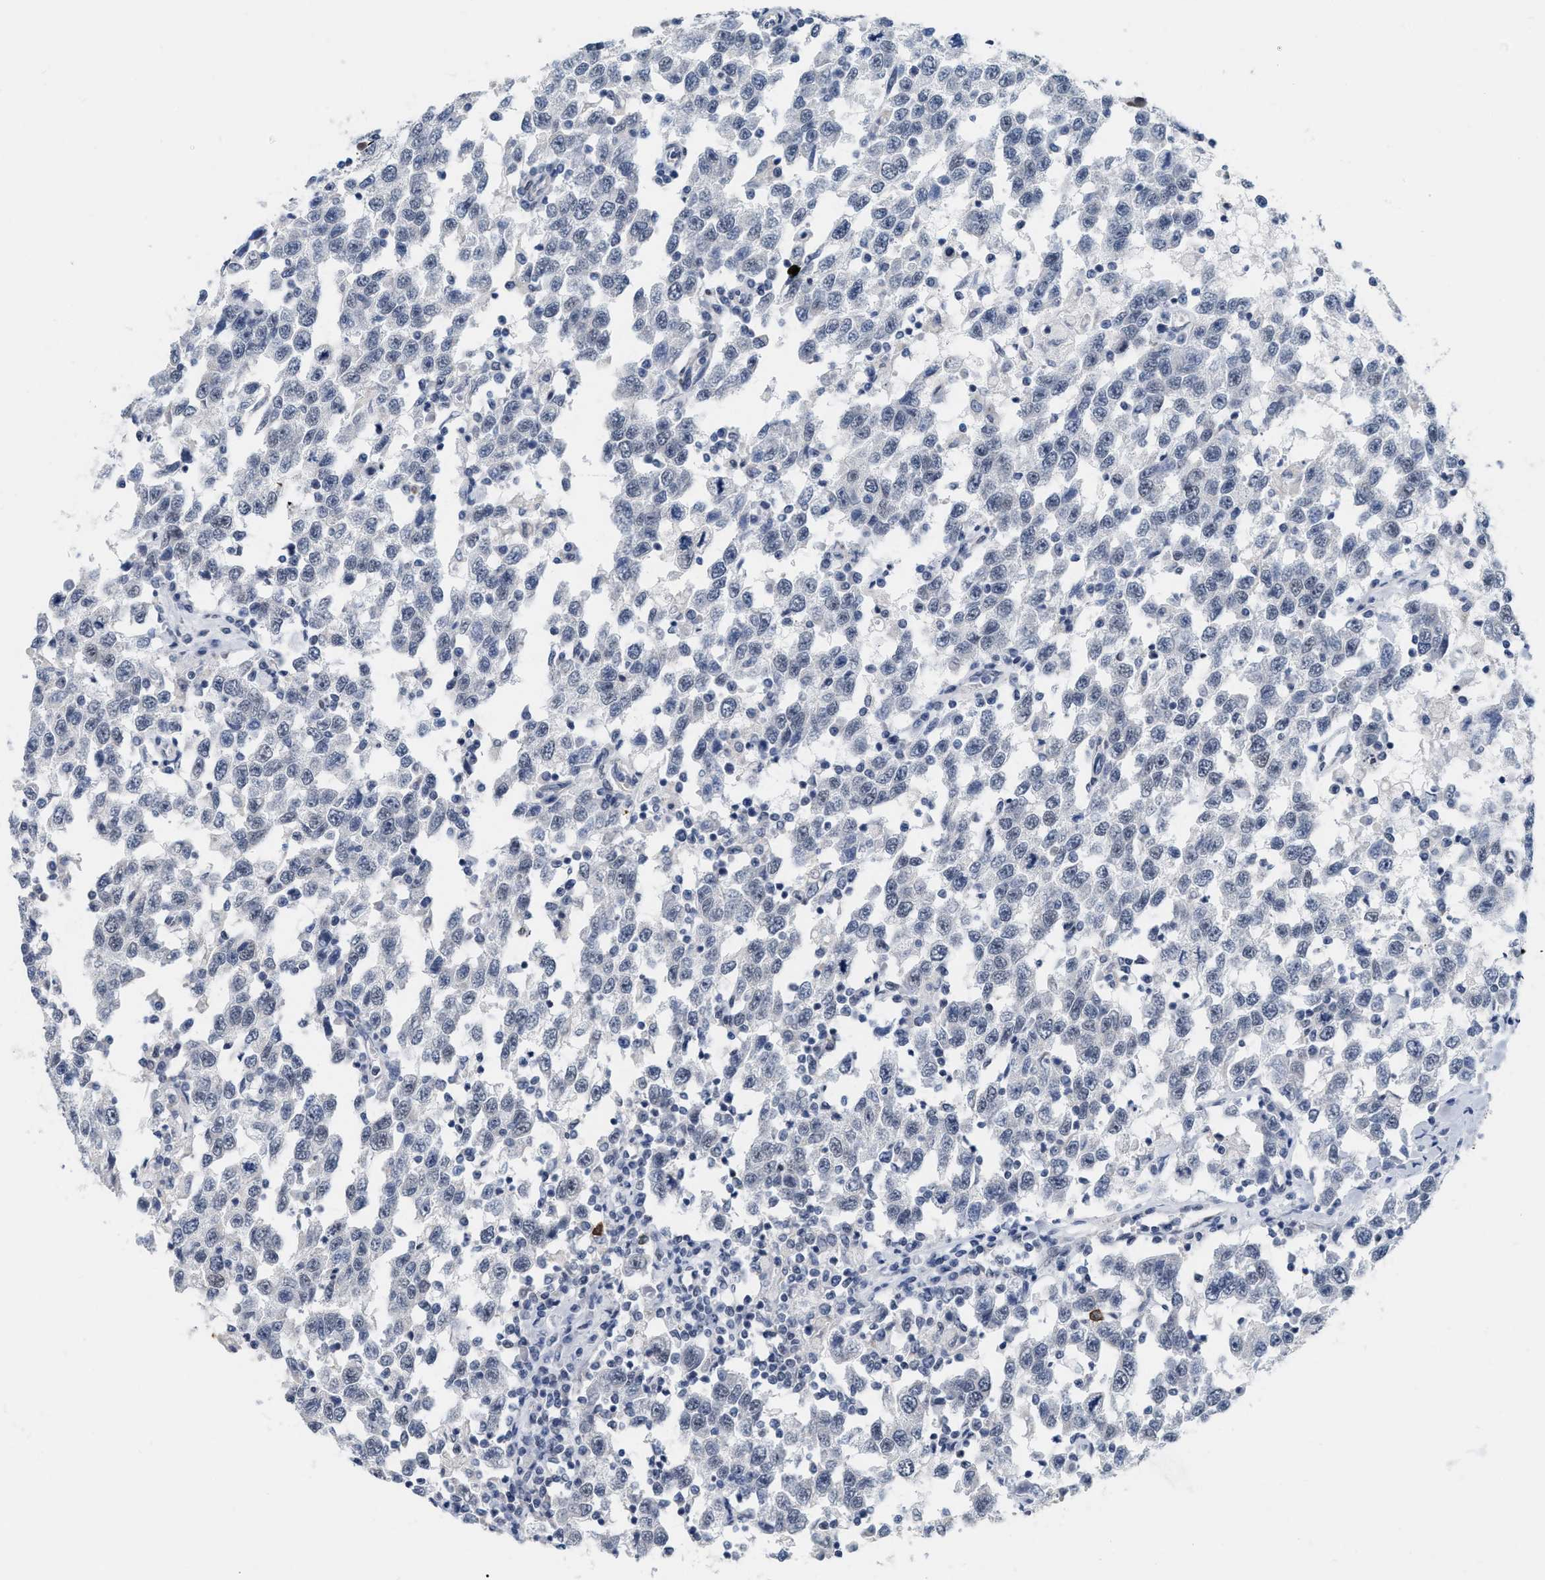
{"staining": {"intensity": "negative", "quantity": "none", "location": "none"}, "tissue": "testis cancer", "cell_type": "Tumor cells", "image_type": "cancer", "snomed": [{"axis": "morphology", "description": "Seminoma, NOS"}, {"axis": "topography", "description": "Testis"}], "caption": "This image is of testis cancer stained with immunohistochemistry (IHC) to label a protein in brown with the nuclei are counter-stained blue. There is no expression in tumor cells.", "gene": "XIRP1", "patient": {"sex": "male", "age": 41}}